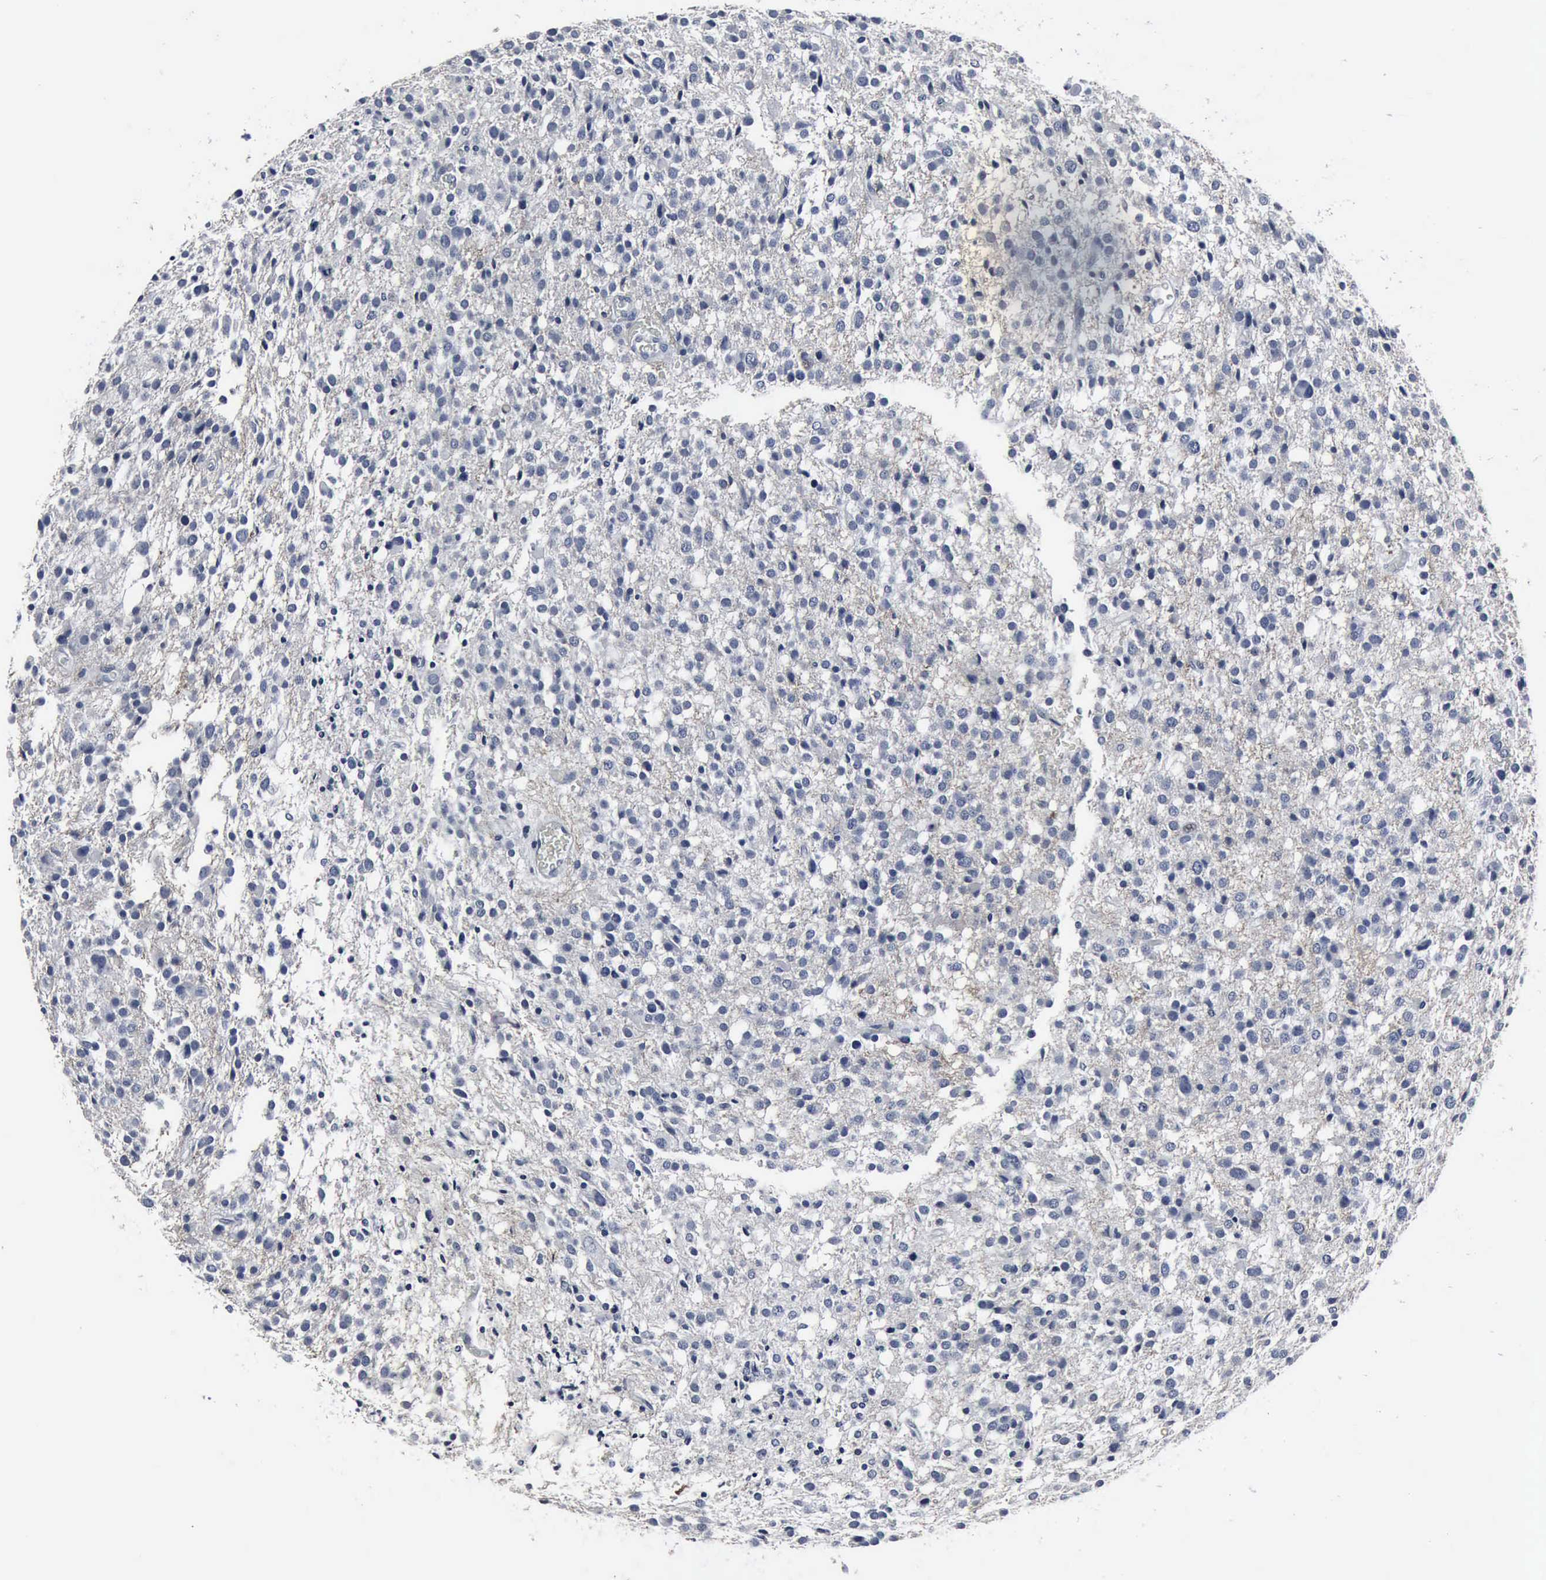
{"staining": {"intensity": "negative", "quantity": "none", "location": "none"}, "tissue": "glioma", "cell_type": "Tumor cells", "image_type": "cancer", "snomed": [{"axis": "morphology", "description": "Glioma, malignant, Low grade"}, {"axis": "topography", "description": "Brain"}], "caption": "Tumor cells show no significant positivity in malignant glioma (low-grade). (DAB immunohistochemistry visualized using brightfield microscopy, high magnification).", "gene": "SNAP25", "patient": {"sex": "female", "age": 36}}